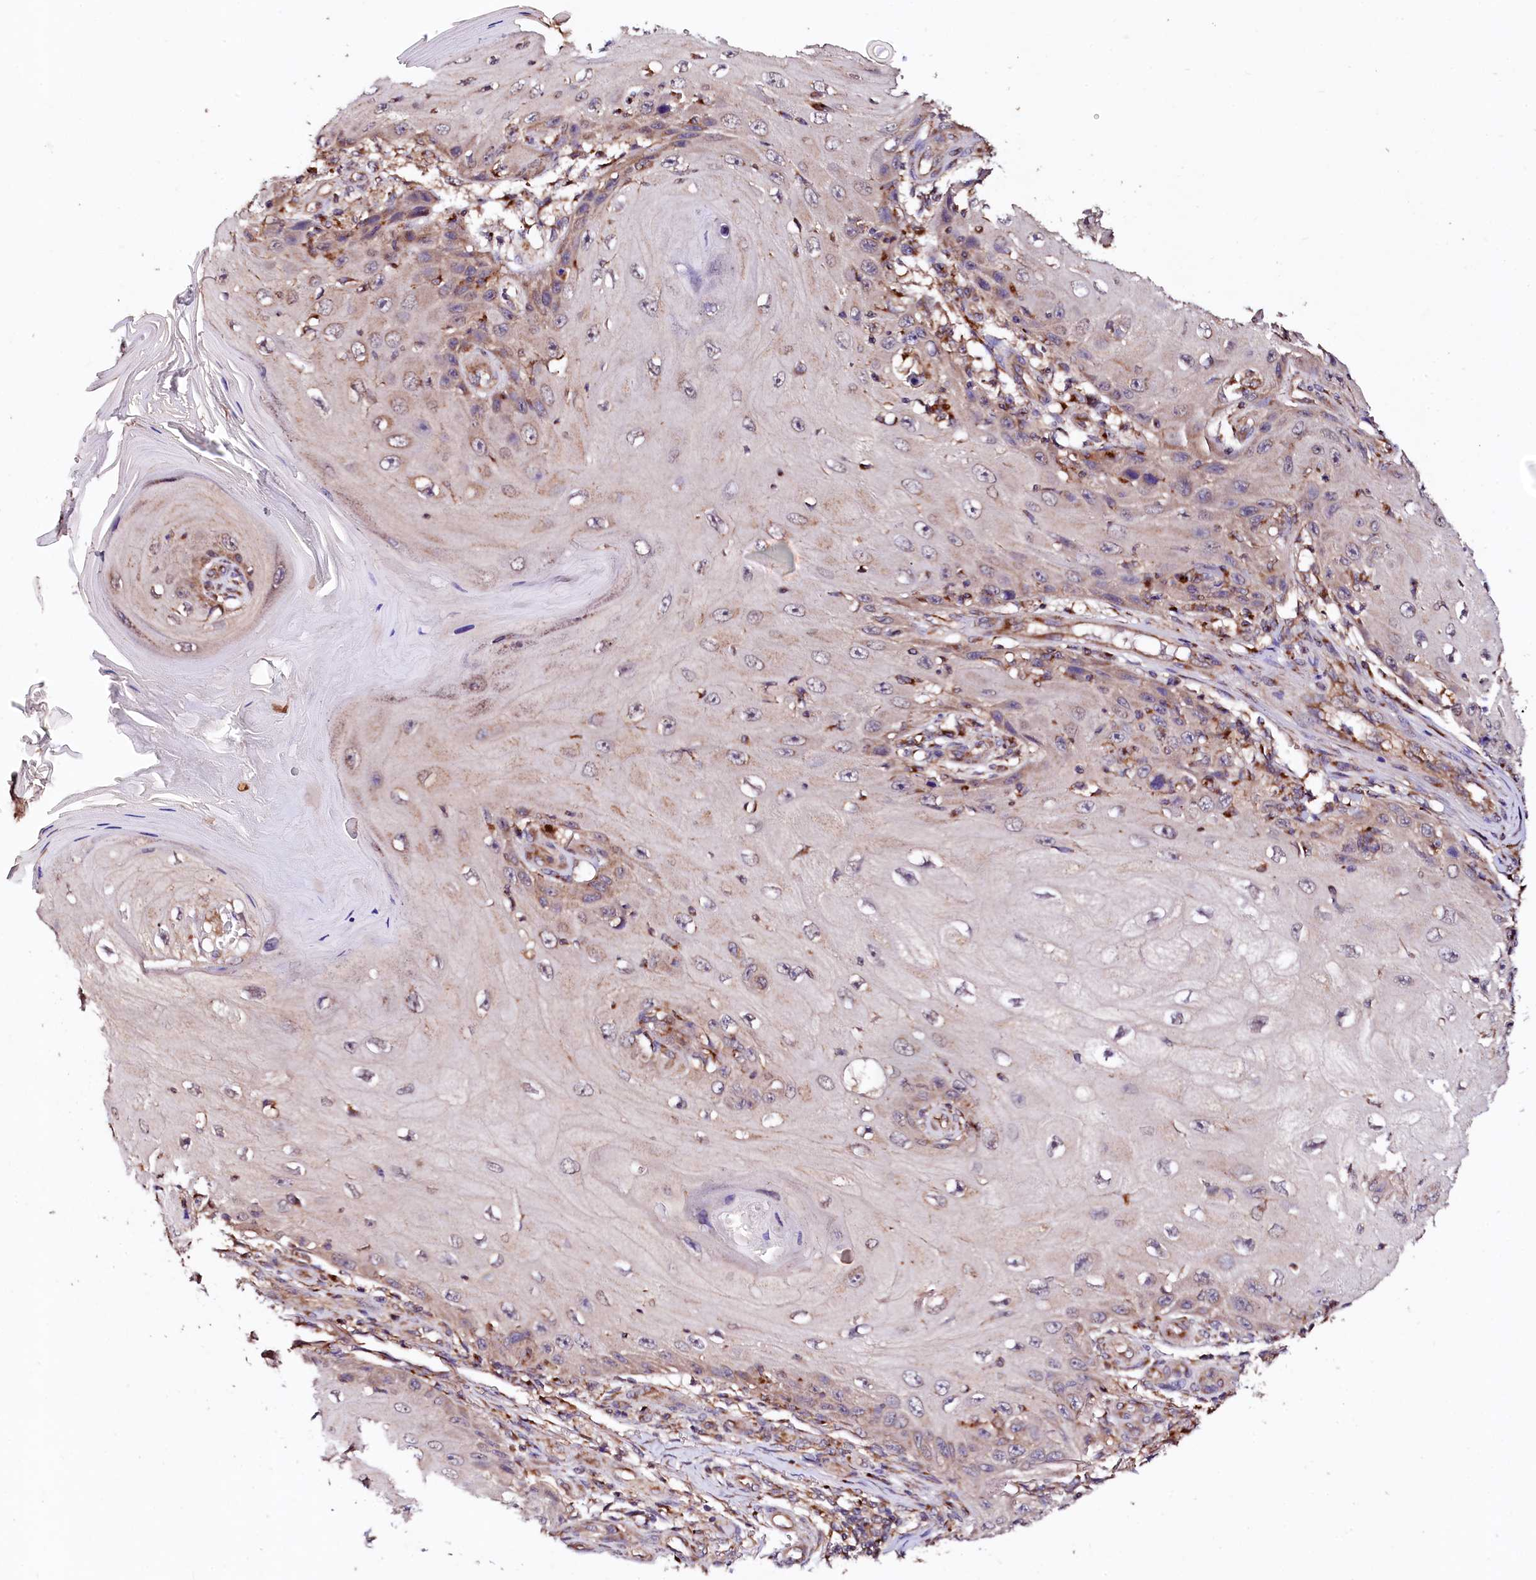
{"staining": {"intensity": "weak", "quantity": "25%-75%", "location": "cytoplasmic/membranous"}, "tissue": "skin cancer", "cell_type": "Tumor cells", "image_type": "cancer", "snomed": [{"axis": "morphology", "description": "Squamous cell carcinoma, NOS"}, {"axis": "topography", "description": "Skin"}], "caption": "Approximately 25%-75% of tumor cells in skin cancer reveal weak cytoplasmic/membranous protein staining as visualized by brown immunohistochemical staining.", "gene": "ST3GAL1", "patient": {"sex": "female", "age": 73}}